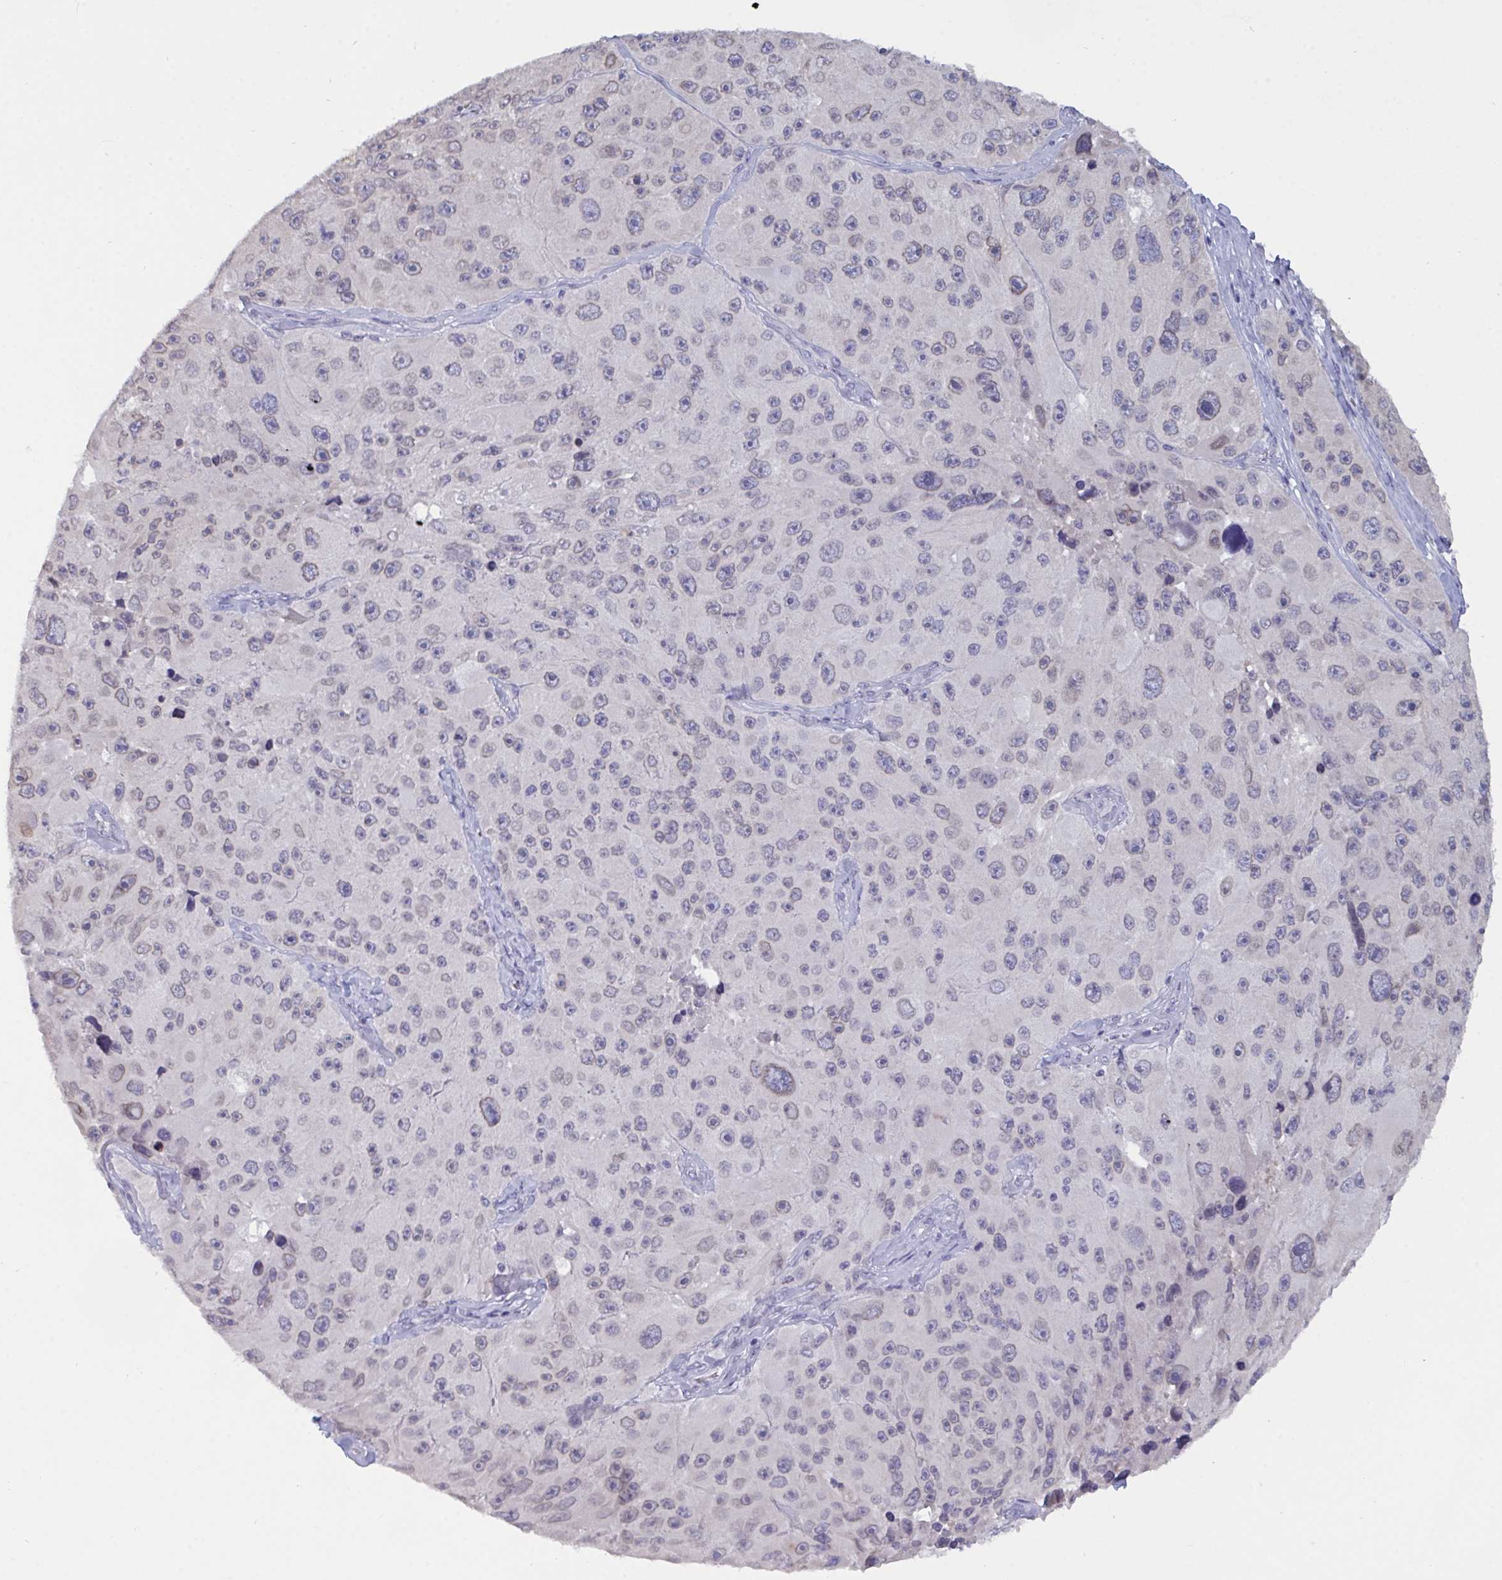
{"staining": {"intensity": "negative", "quantity": "none", "location": "none"}, "tissue": "melanoma", "cell_type": "Tumor cells", "image_type": "cancer", "snomed": [{"axis": "morphology", "description": "Malignant melanoma, Metastatic site"}, {"axis": "topography", "description": "Lymph node"}], "caption": "Histopathology image shows no significant protein expression in tumor cells of malignant melanoma (metastatic site). (DAB (3,3'-diaminobenzidine) immunohistochemistry (IHC) with hematoxylin counter stain).", "gene": "SERPINB13", "patient": {"sex": "male", "age": 62}}